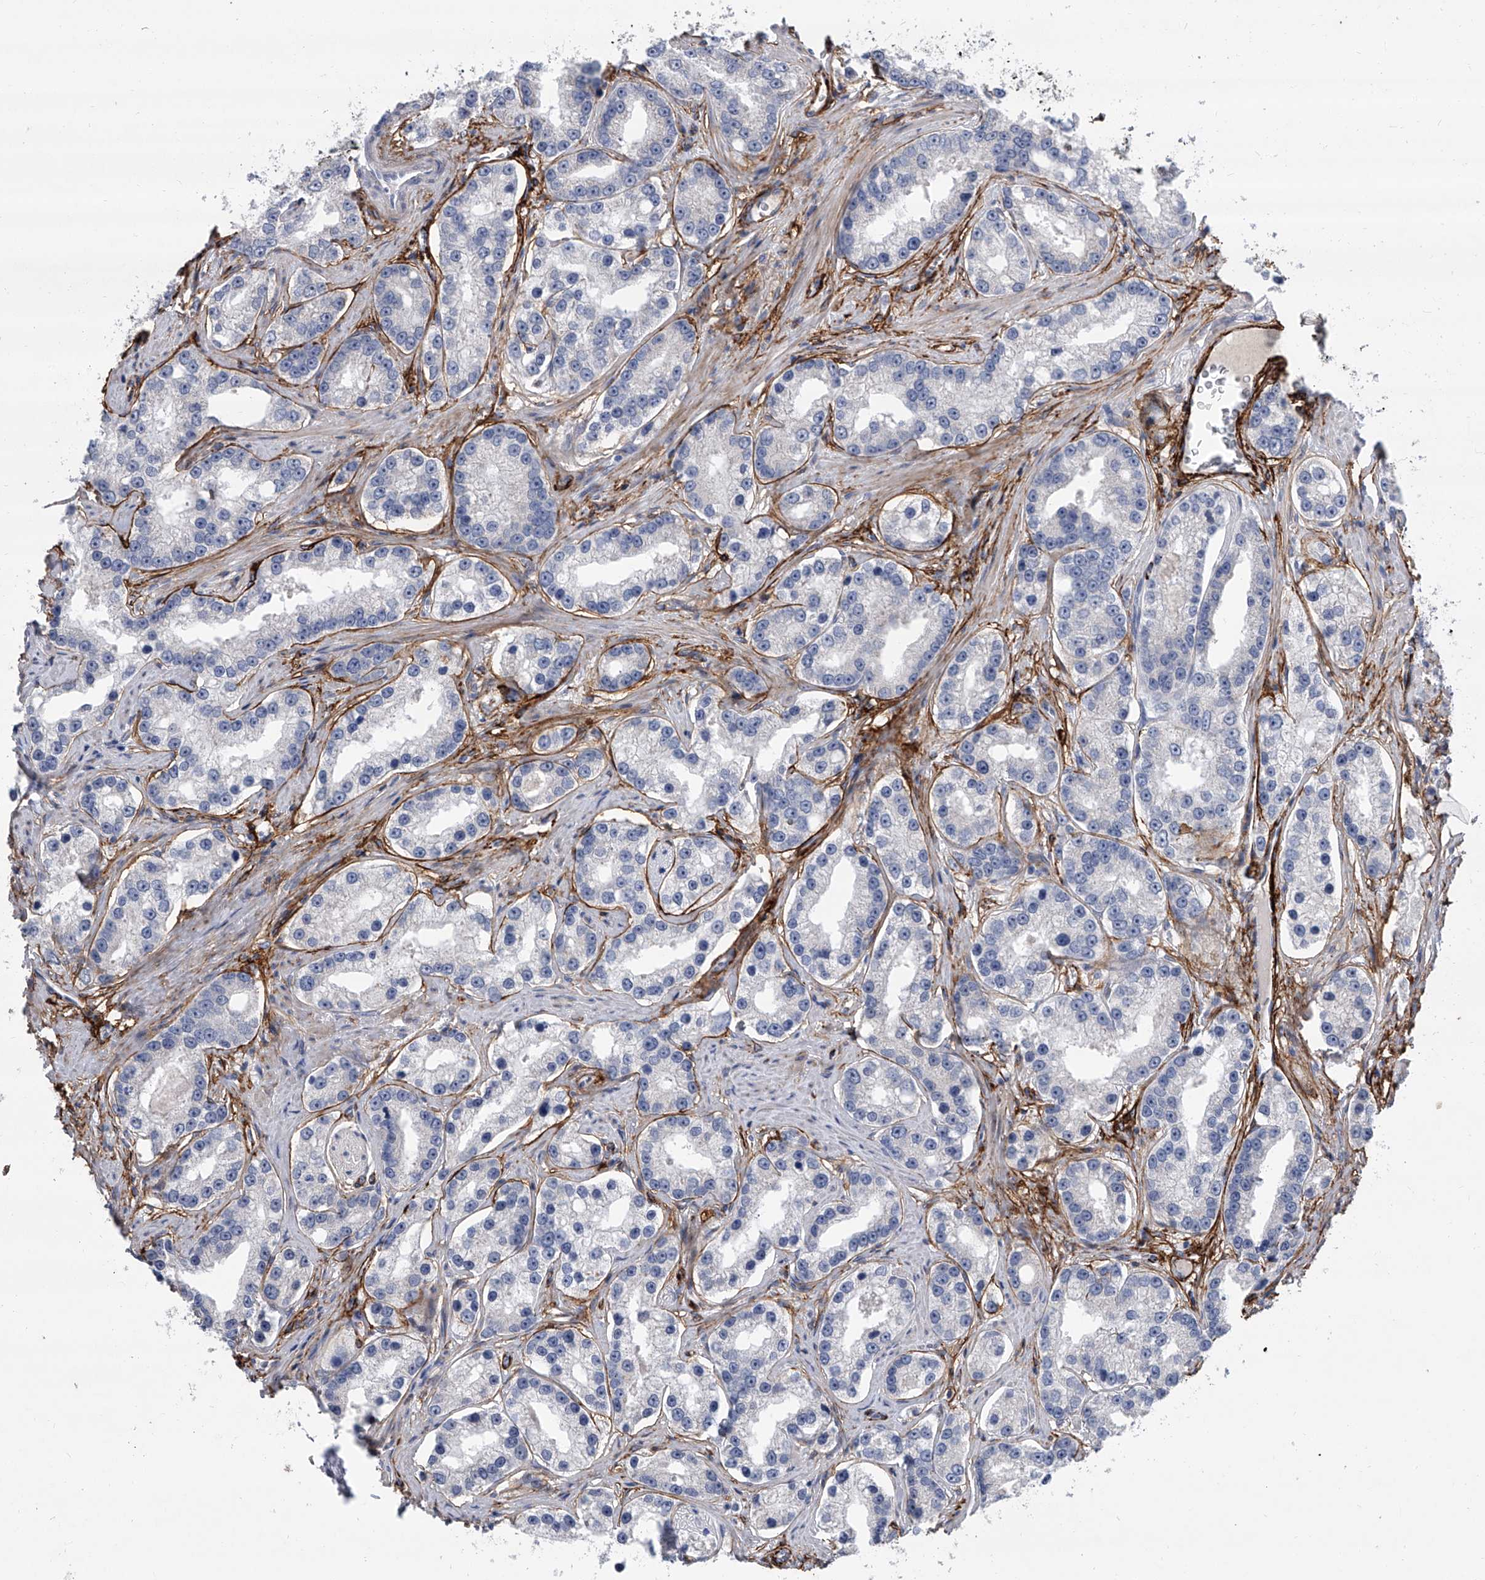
{"staining": {"intensity": "negative", "quantity": "none", "location": "none"}, "tissue": "prostate cancer", "cell_type": "Tumor cells", "image_type": "cancer", "snomed": [{"axis": "morphology", "description": "Normal tissue, NOS"}, {"axis": "morphology", "description": "Adenocarcinoma, High grade"}, {"axis": "topography", "description": "Prostate"}], "caption": "This photomicrograph is of prostate cancer (high-grade adenocarcinoma) stained with immunohistochemistry (IHC) to label a protein in brown with the nuclei are counter-stained blue. There is no expression in tumor cells.", "gene": "ALG14", "patient": {"sex": "male", "age": 83}}